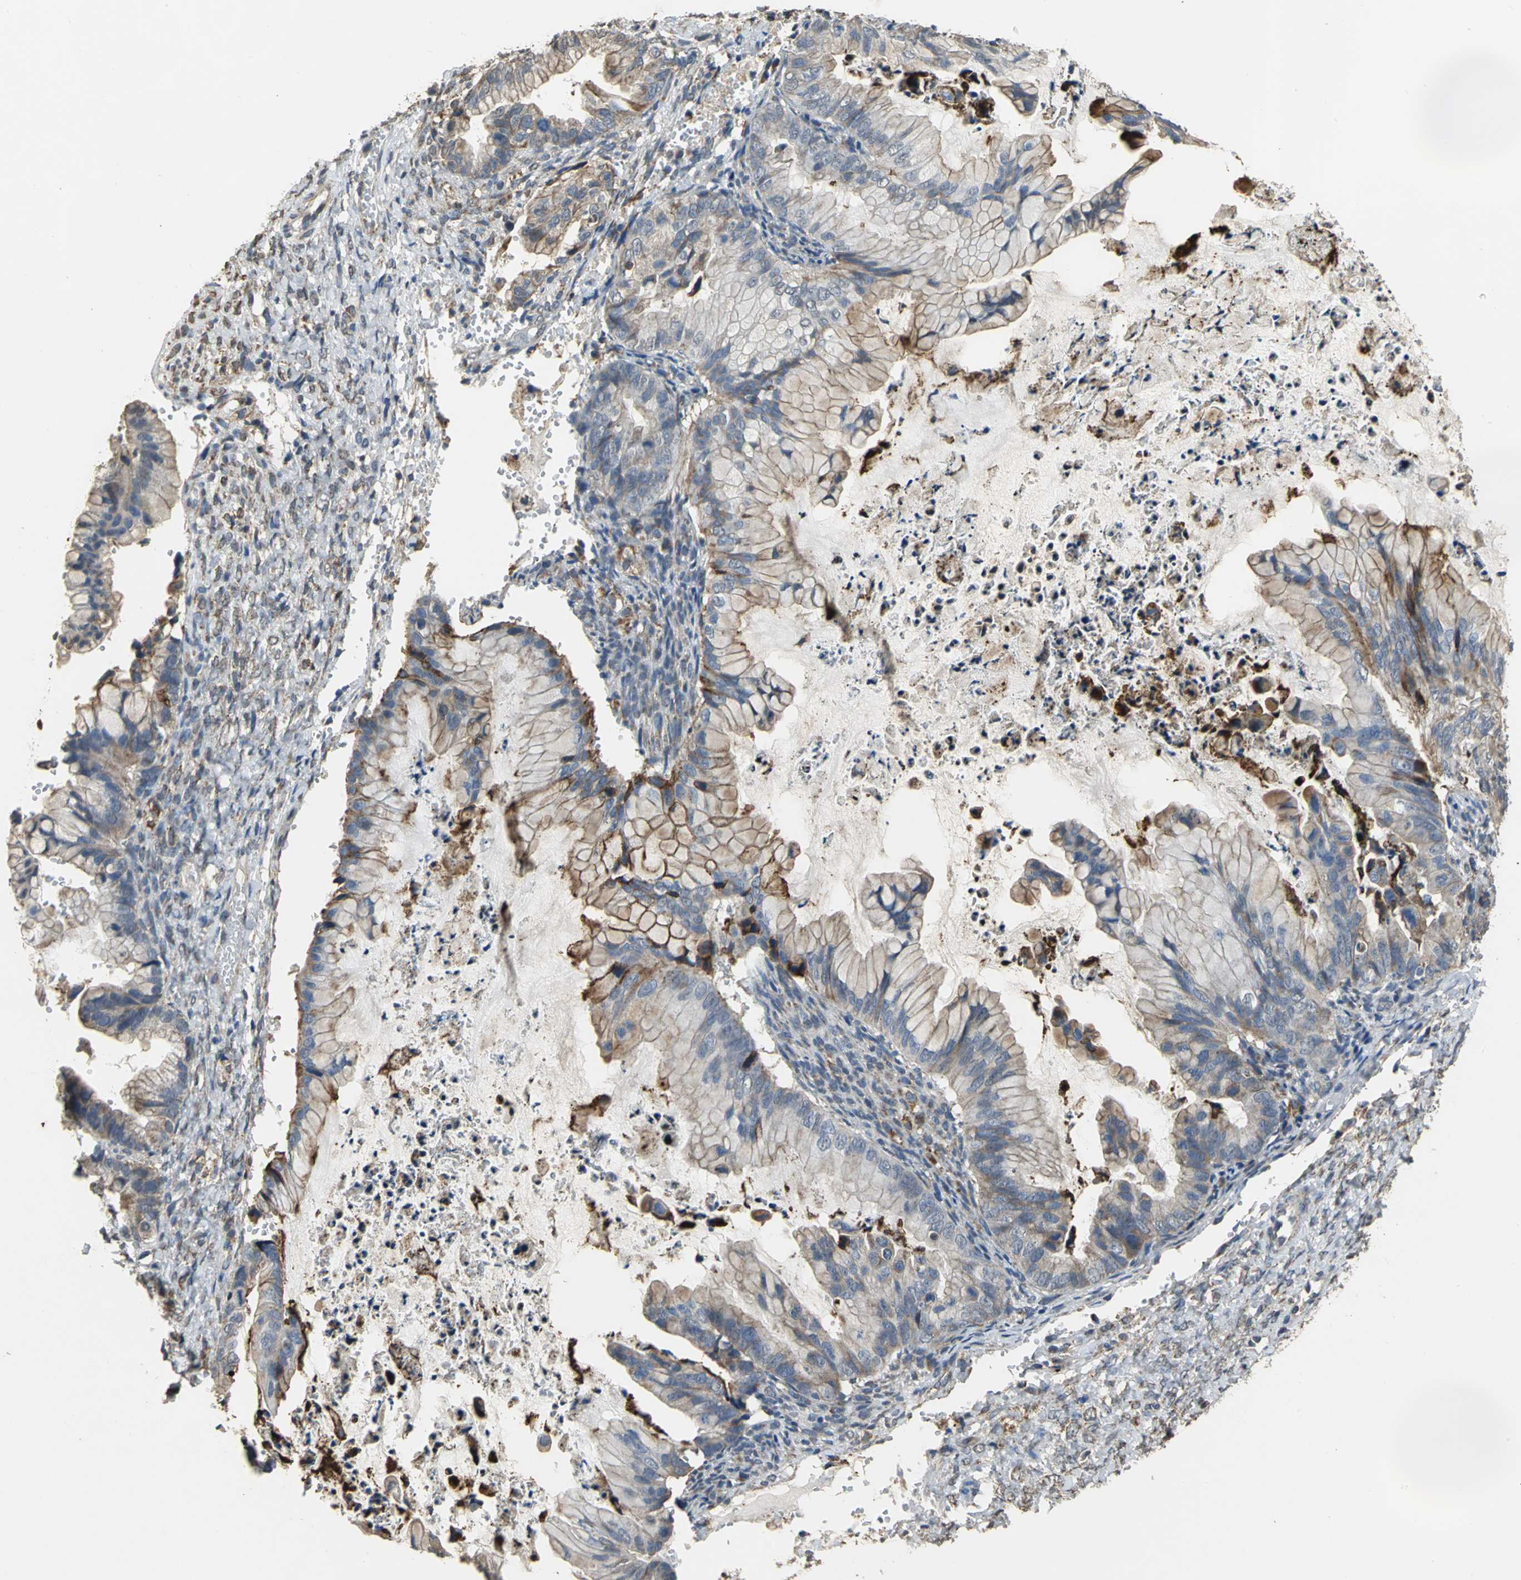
{"staining": {"intensity": "moderate", "quantity": "25%-75%", "location": "cytoplasmic/membranous"}, "tissue": "ovarian cancer", "cell_type": "Tumor cells", "image_type": "cancer", "snomed": [{"axis": "morphology", "description": "Cystadenocarcinoma, mucinous, NOS"}, {"axis": "topography", "description": "Ovary"}], "caption": "Immunohistochemical staining of ovarian cancer (mucinous cystadenocarcinoma) reveals medium levels of moderate cytoplasmic/membranous protein expression in about 25%-75% of tumor cells. (Brightfield microscopy of DAB IHC at high magnification).", "gene": "NDUFB5", "patient": {"sex": "female", "age": 36}}